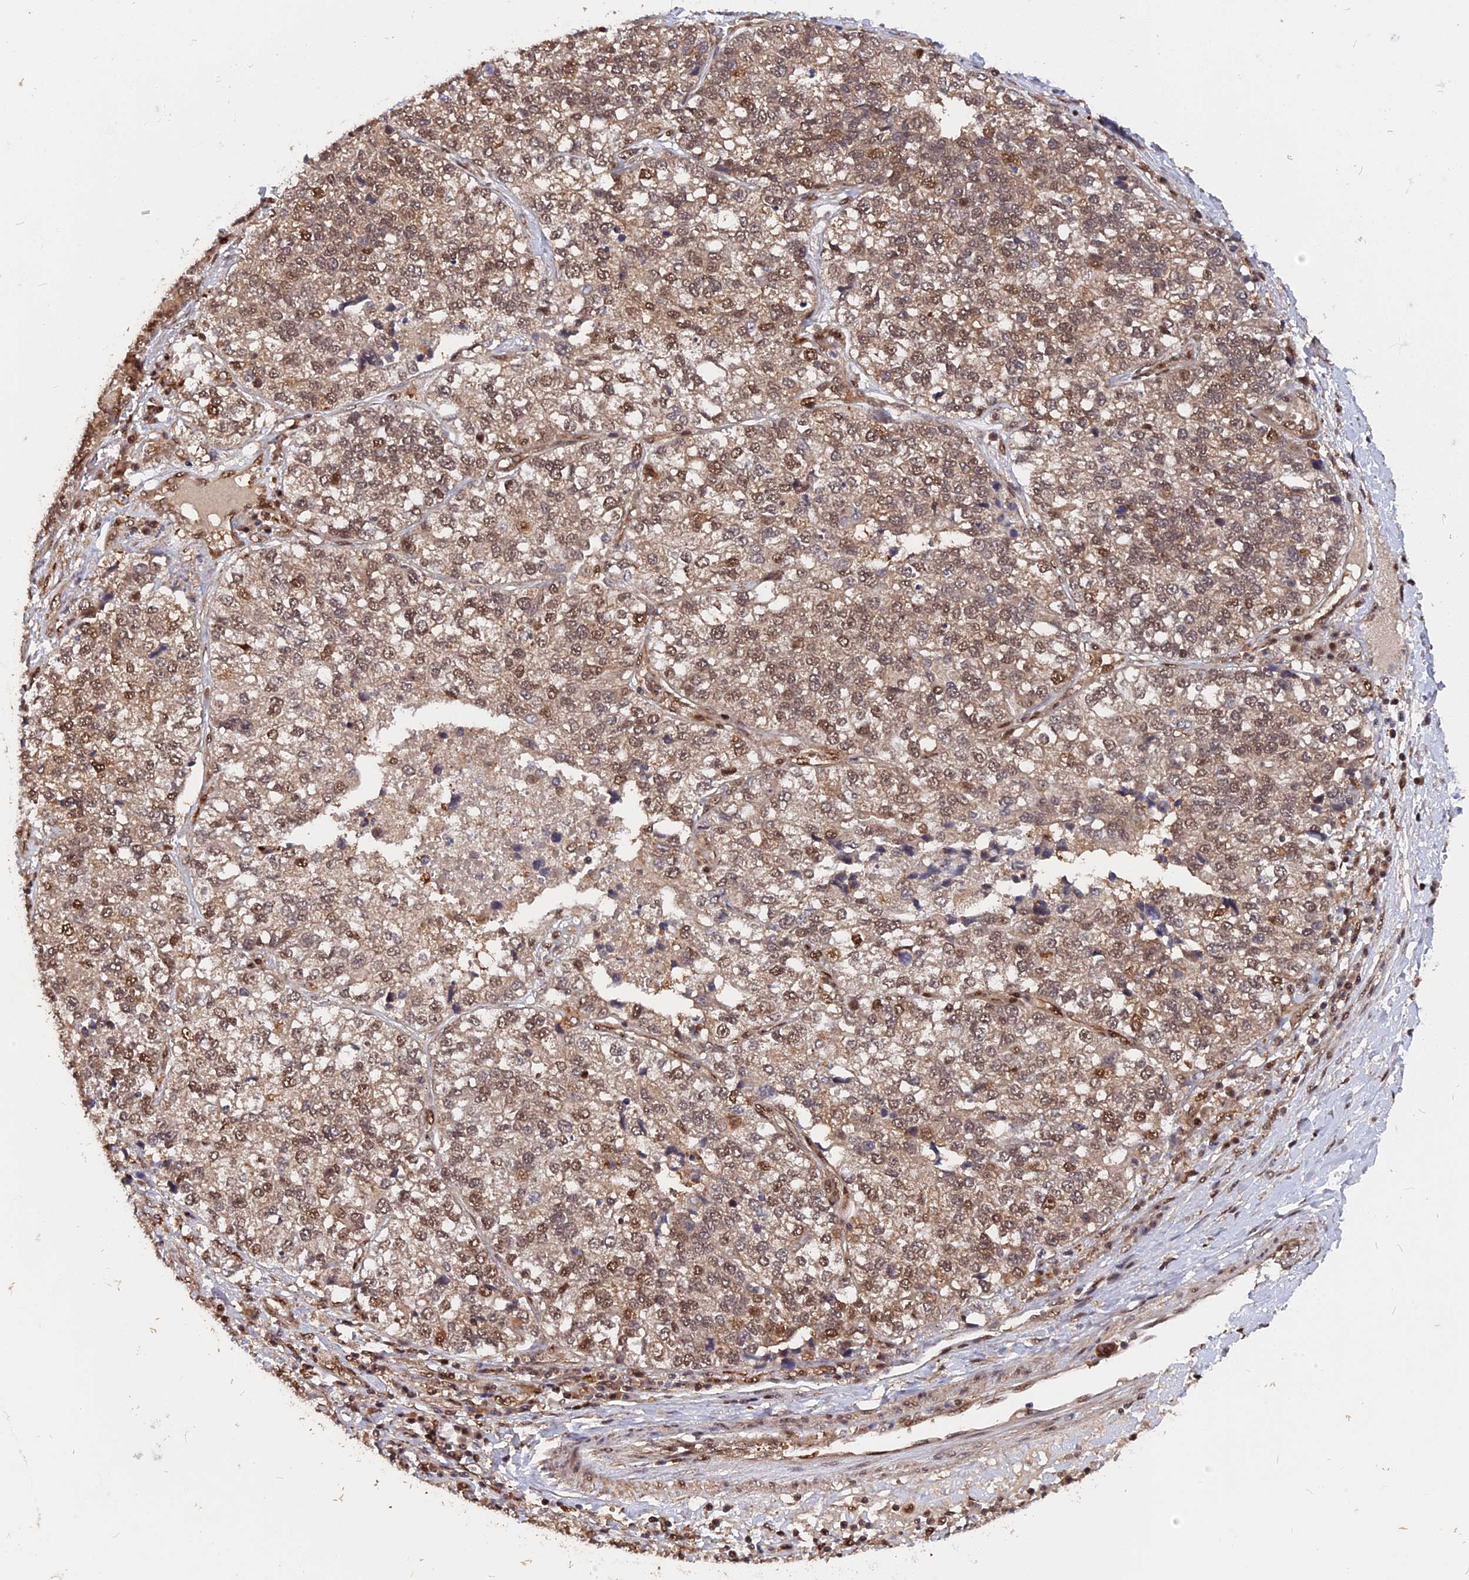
{"staining": {"intensity": "moderate", "quantity": ">75%", "location": "nuclear"}, "tissue": "lung cancer", "cell_type": "Tumor cells", "image_type": "cancer", "snomed": [{"axis": "morphology", "description": "Adenocarcinoma, NOS"}, {"axis": "topography", "description": "Lung"}], "caption": "Immunohistochemistry (IHC) (DAB) staining of lung adenocarcinoma displays moderate nuclear protein positivity in approximately >75% of tumor cells.", "gene": "ADRM1", "patient": {"sex": "male", "age": 49}}